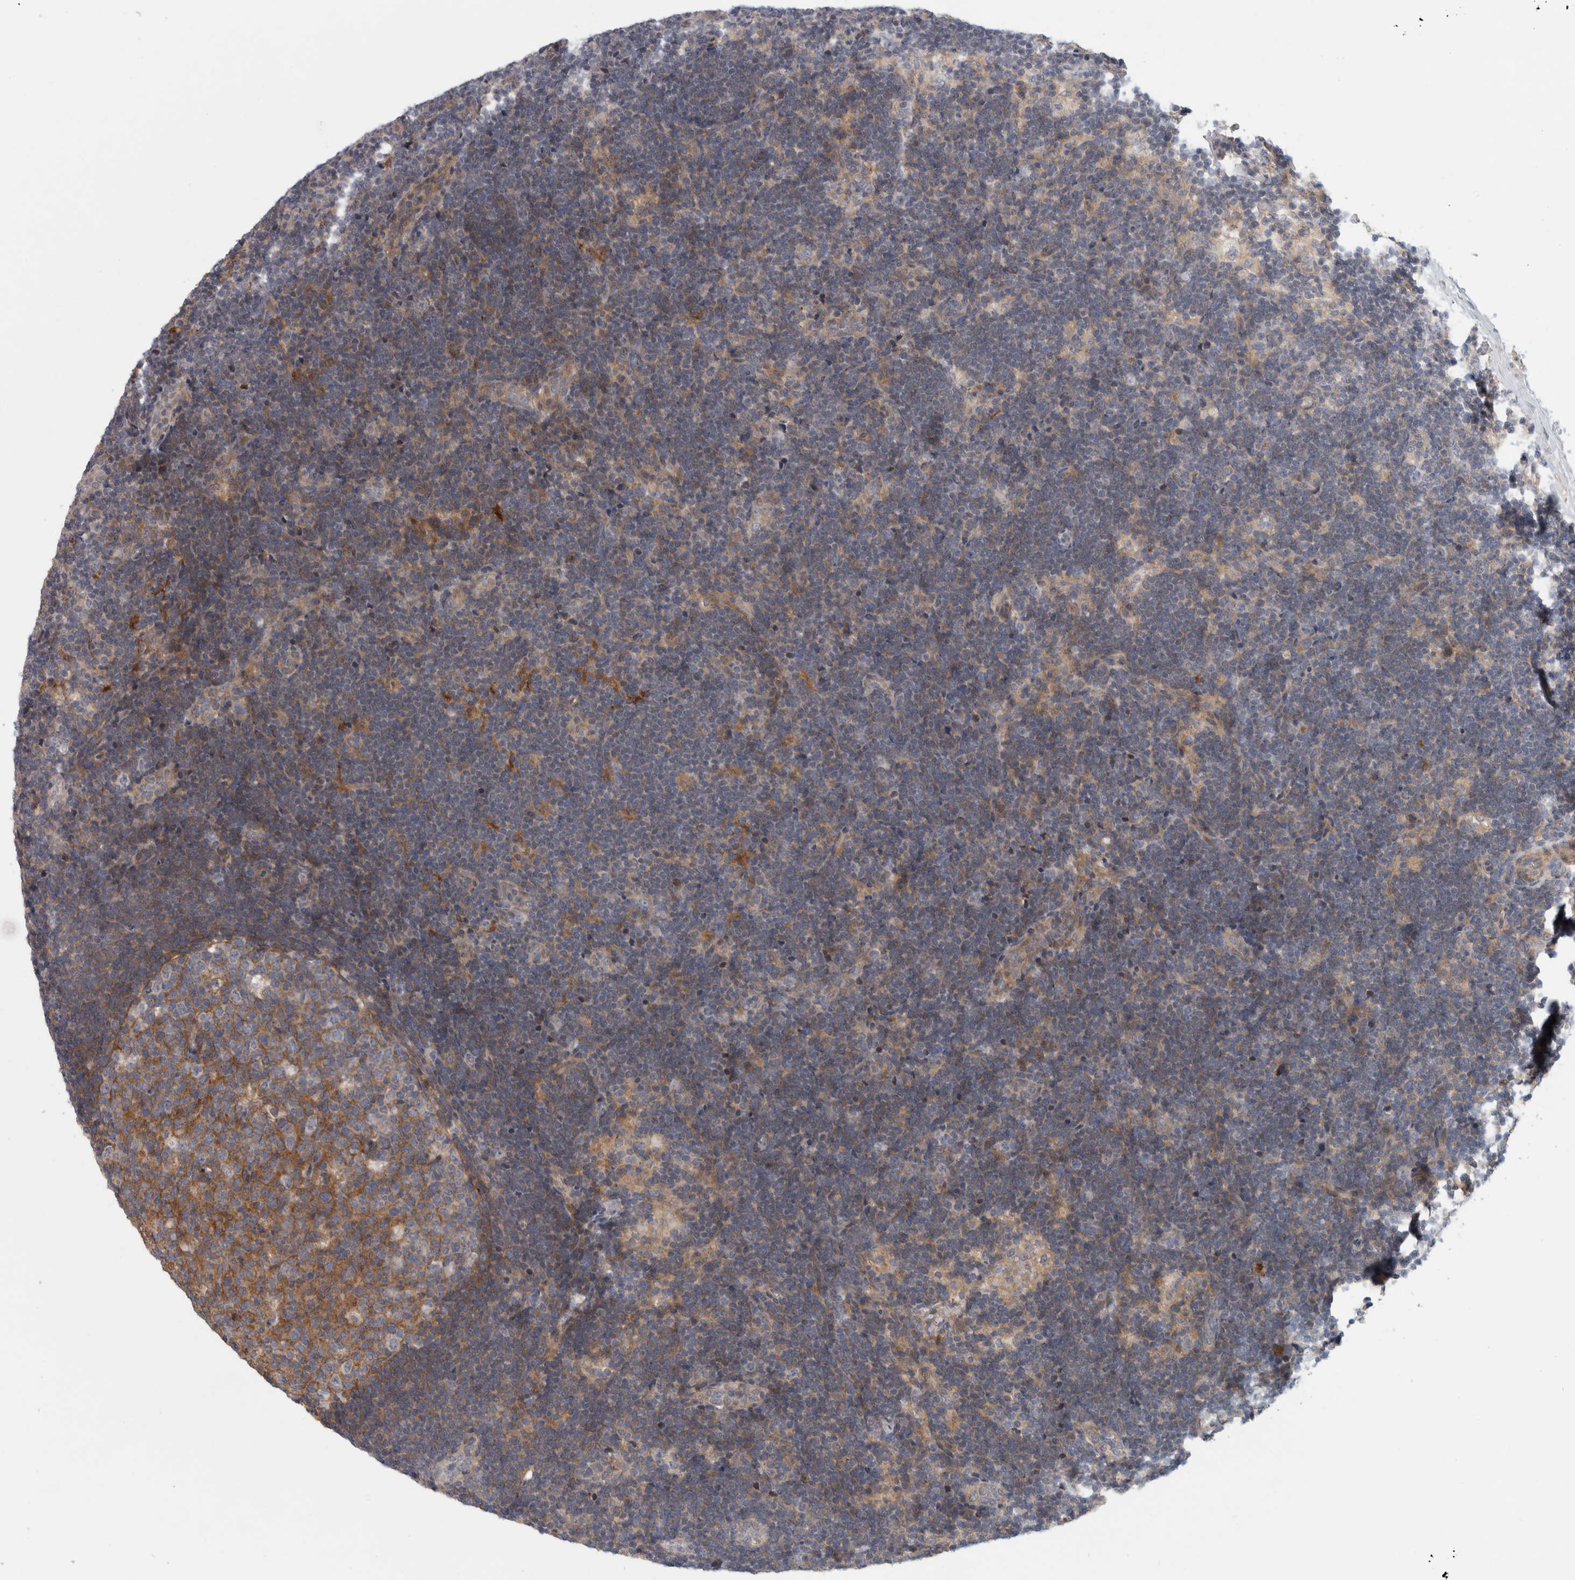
{"staining": {"intensity": "moderate", "quantity": "25%-75%", "location": "cytoplasmic/membranous"}, "tissue": "lymph node", "cell_type": "Germinal center cells", "image_type": "normal", "snomed": [{"axis": "morphology", "description": "Normal tissue, NOS"}, {"axis": "topography", "description": "Lymph node"}], "caption": "A micrograph showing moderate cytoplasmic/membranous expression in approximately 25%-75% of germinal center cells in benign lymph node, as visualized by brown immunohistochemical staining.", "gene": "ZNF804B", "patient": {"sex": "female", "age": 22}}